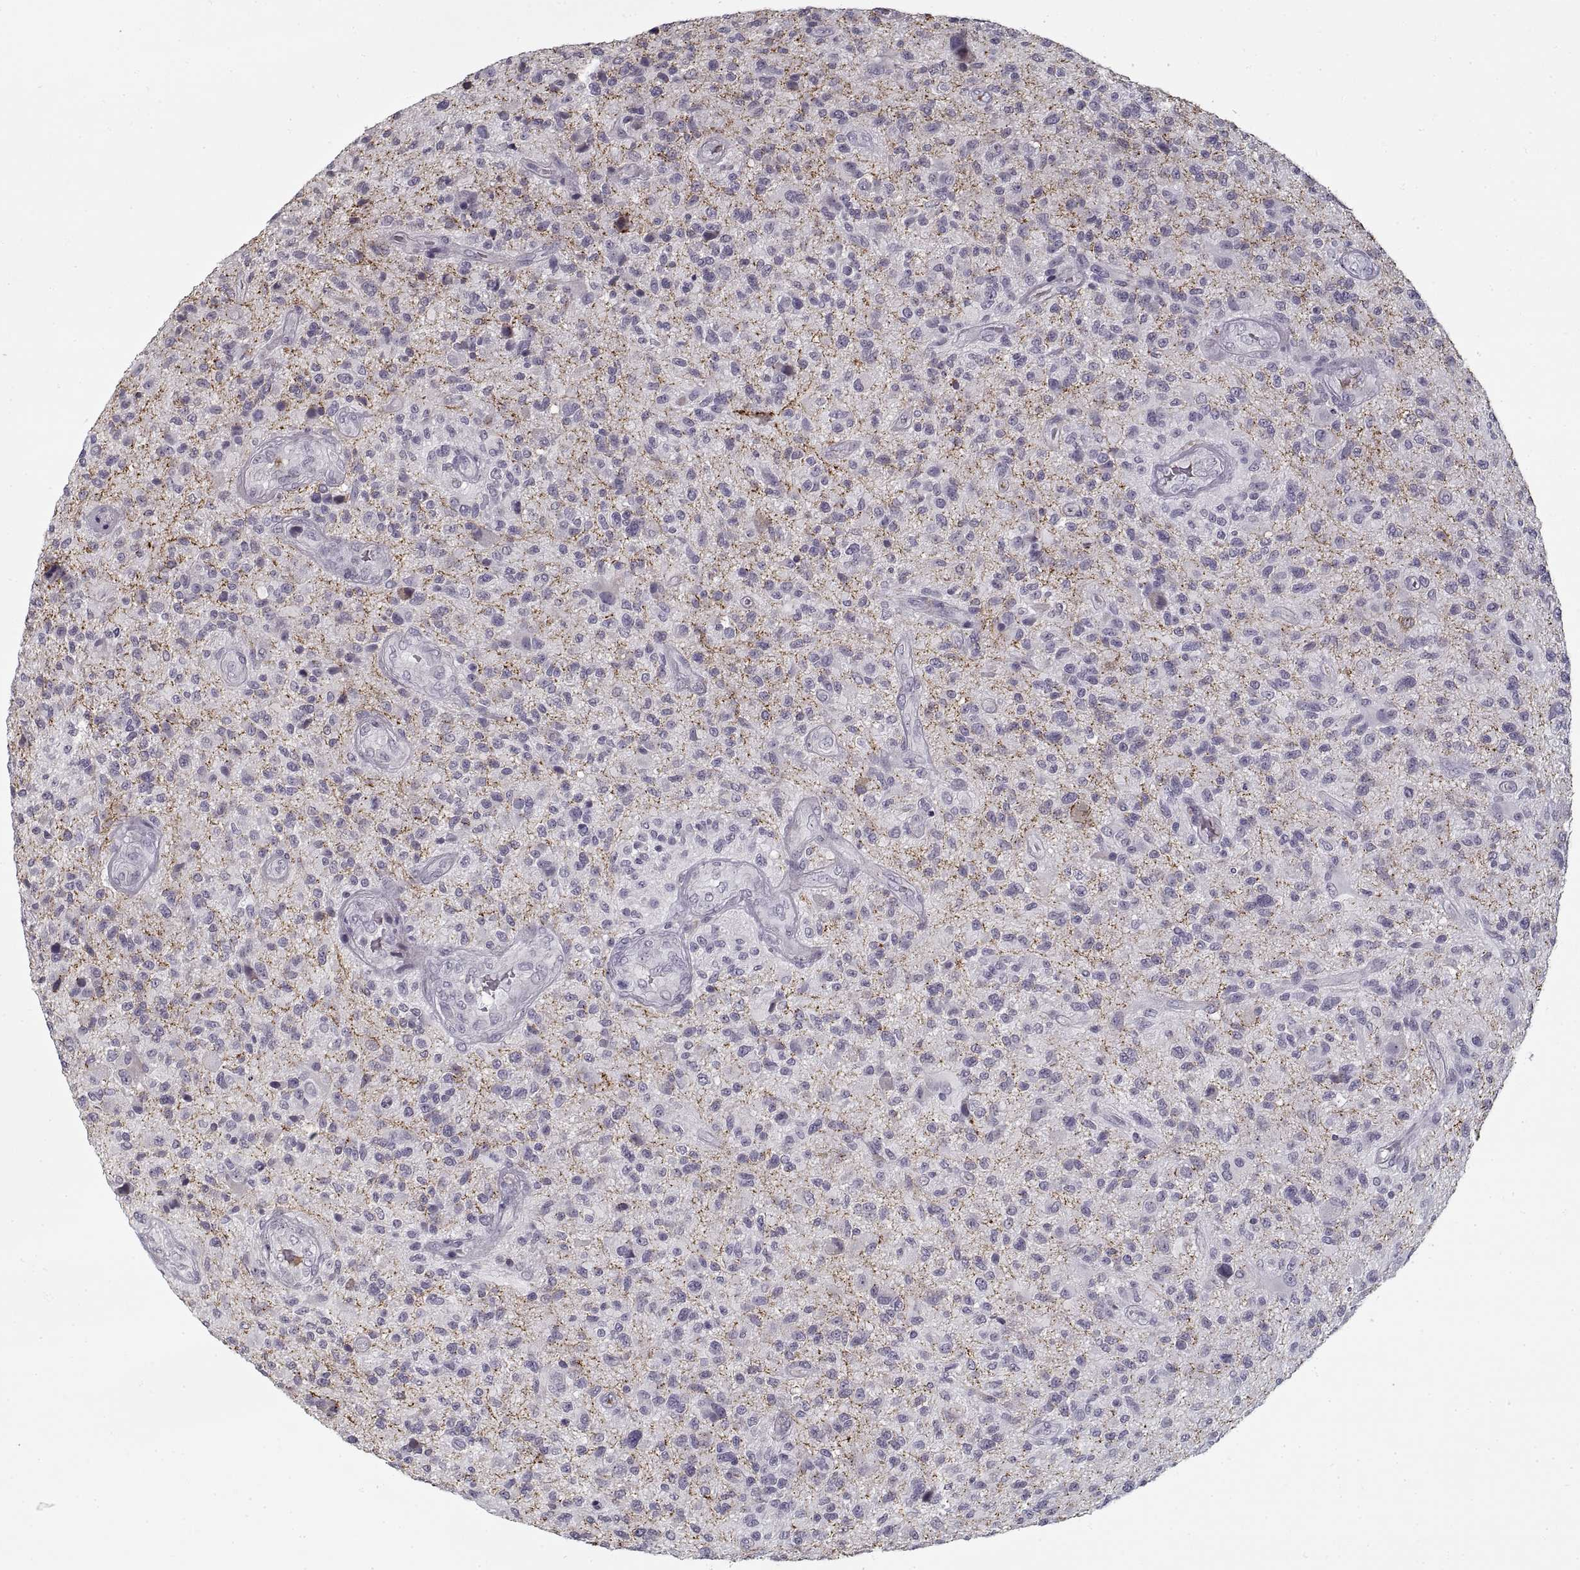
{"staining": {"intensity": "negative", "quantity": "none", "location": "none"}, "tissue": "glioma", "cell_type": "Tumor cells", "image_type": "cancer", "snomed": [{"axis": "morphology", "description": "Glioma, malignant, High grade"}, {"axis": "topography", "description": "Brain"}], "caption": "This micrograph is of glioma stained with IHC to label a protein in brown with the nuclei are counter-stained blue. There is no staining in tumor cells.", "gene": "GAD2", "patient": {"sex": "male", "age": 47}}